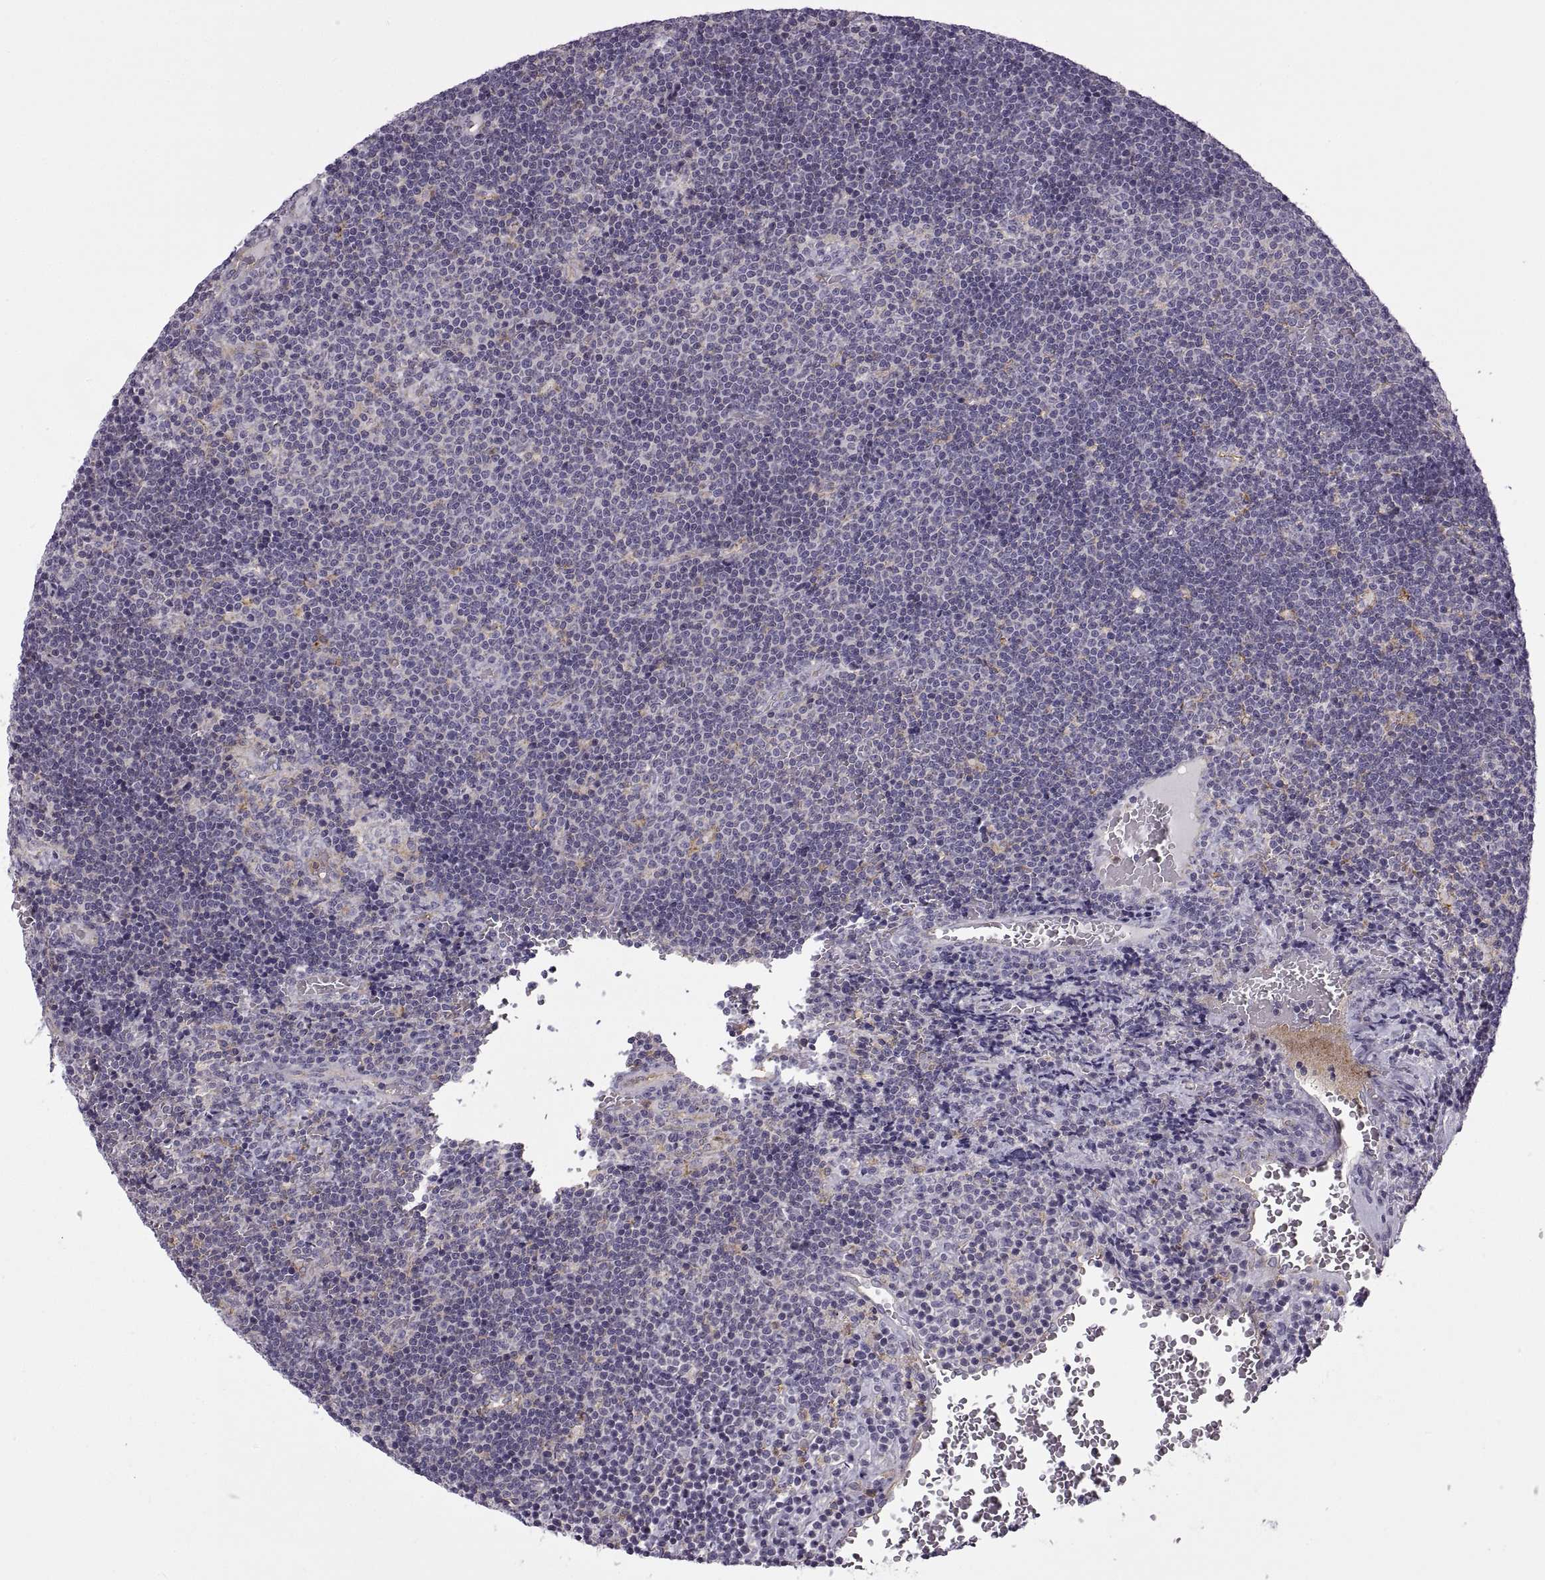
{"staining": {"intensity": "negative", "quantity": "none", "location": "none"}, "tissue": "lymphoma", "cell_type": "Tumor cells", "image_type": "cancer", "snomed": [{"axis": "morphology", "description": "Malignant lymphoma, non-Hodgkin's type, Low grade"}, {"axis": "topography", "description": "Brain"}], "caption": "Micrograph shows no protein expression in tumor cells of lymphoma tissue. The staining was performed using DAB to visualize the protein expression in brown, while the nuclei were stained in blue with hematoxylin (Magnification: 20x).", "gene": "RALB", "patient": {"sex": "female", "age": 66}}